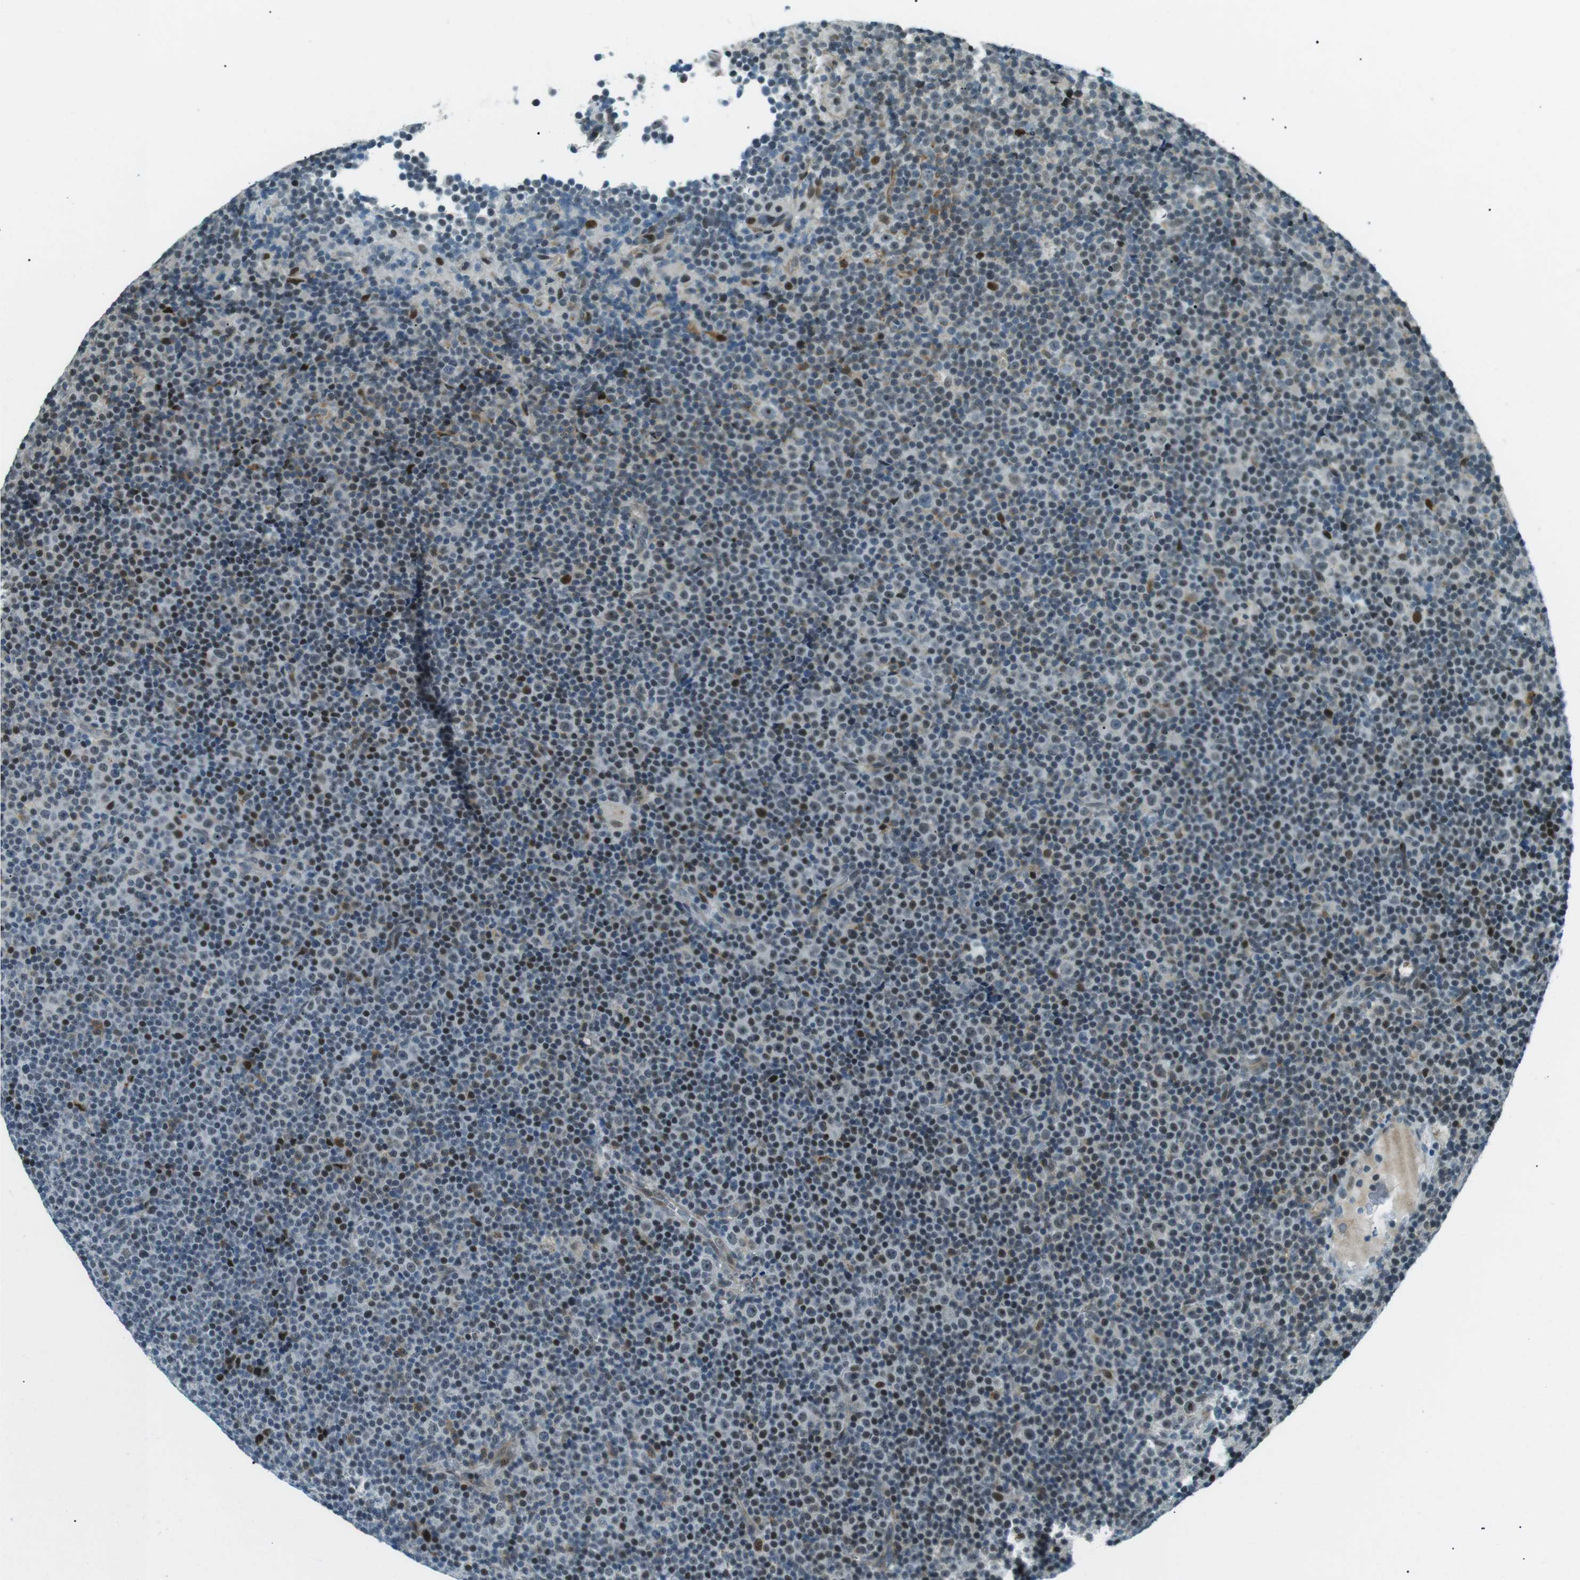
{"staining": {"intensity": "moderate", "quantity": "25%-75%", "location": "nuclear"}, "tissue": "lymphoma", "cell_type": "Tumor cells", "image_type": "cancer", "snomed": [{"axis": "morphology", "description": "Malignant lymphoma, non-Hodgkin's type, Low grade"}, {"axis": "topography", "description": "Lymph node"}], "caption": "Immunohistochemistry (DAB) staining of human malignant lymphoma, non-Hodgkin's type (low-grade) displays moderate nuclear protein expression in approximately 25%-75% of tumor cells.", "gene": "PJA1", "patient": {"sex": "female", "age": 67}}